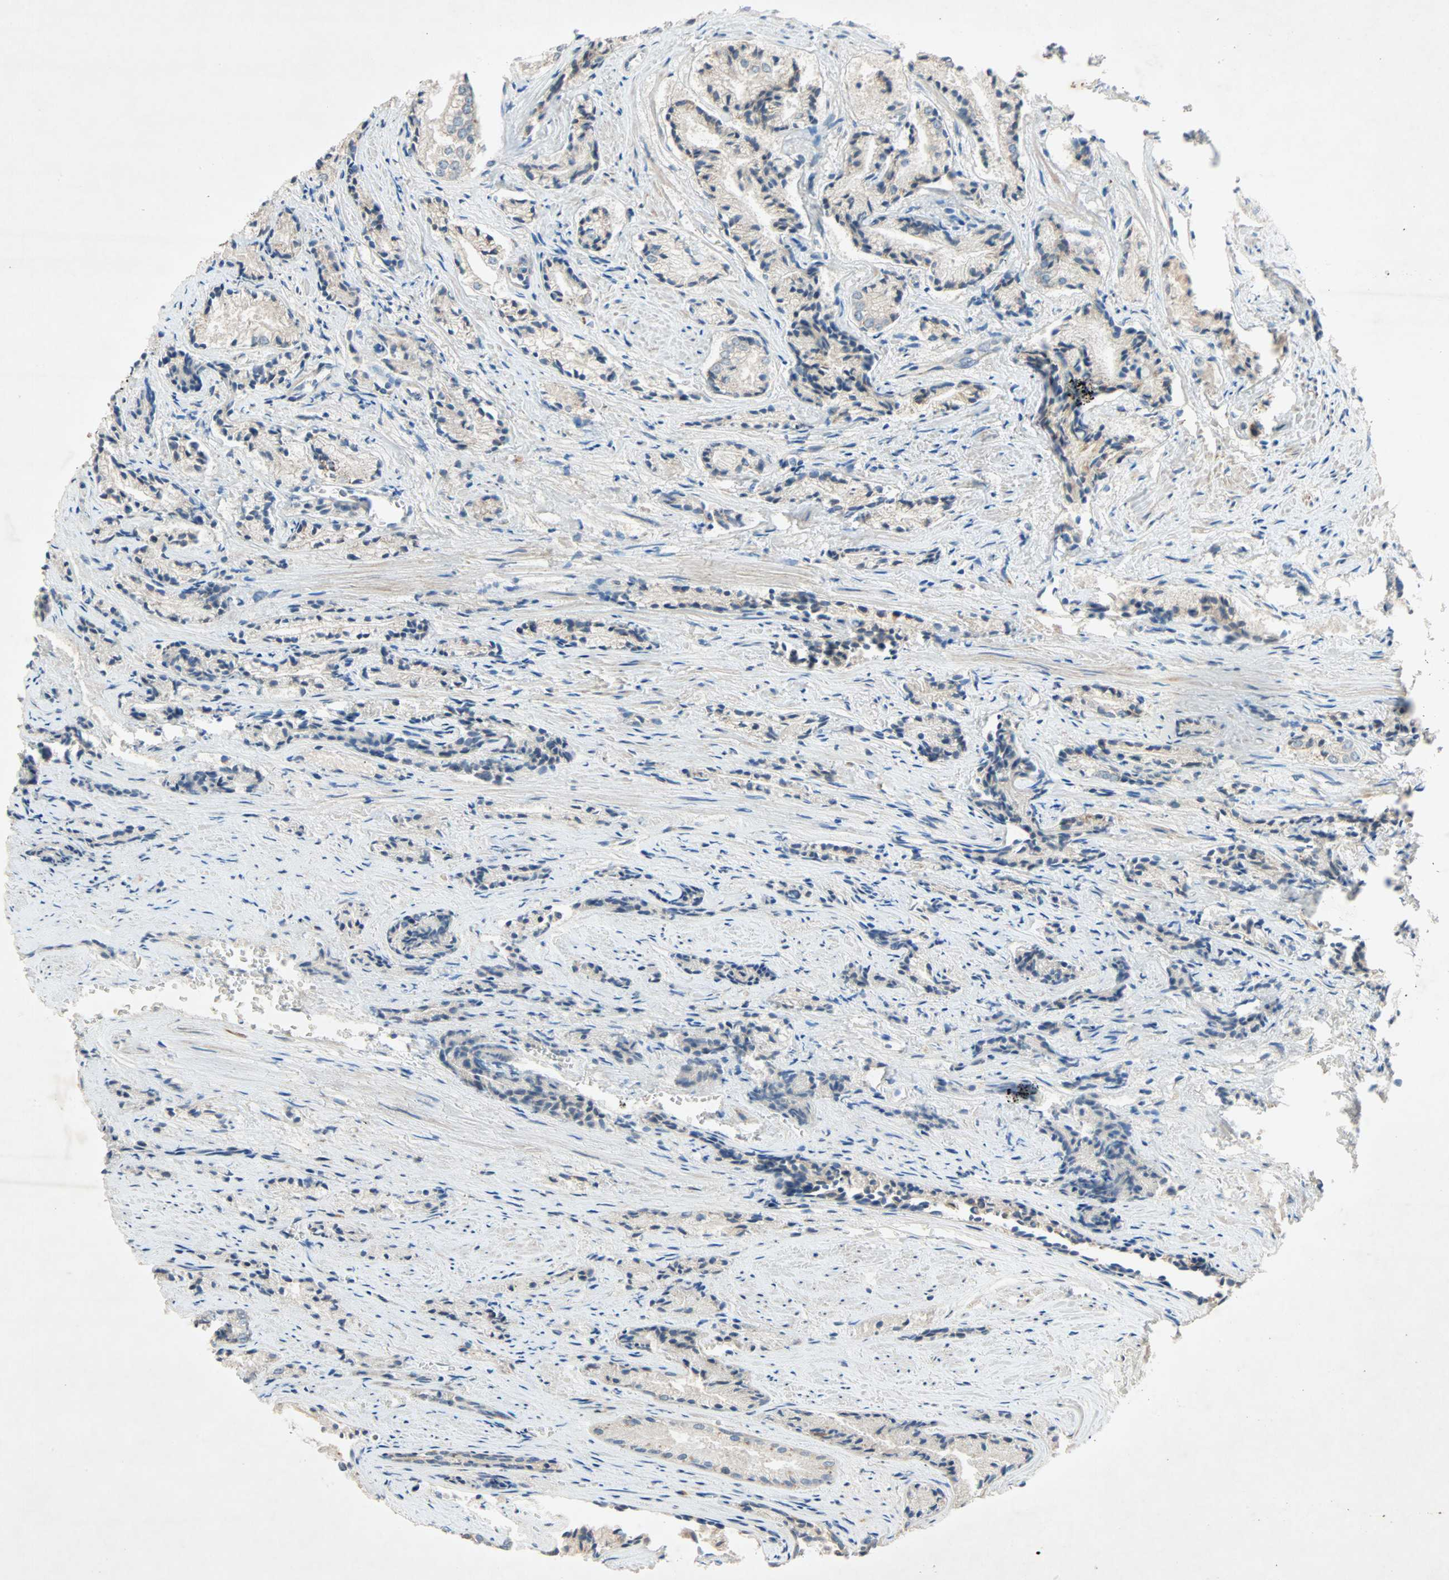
{"staining": {"intensity": "weak", "quantity": ">75%", "location": "cytoplasmic/membranous"}, "tissue": "prostate cancer", "cell_type": "Tumor cells", "image_type": "cancer", "snomed": [{"axis": "morphology", "description": "Adenocarcinoma, Low grade"}, {"axis": "topography", "description": "Prostate"}], "caption": "This histopathology image exhibits prostate cancer (adenocarcinoma (low-grade)) stained with immunohistochemistry to label a protein in brown. The cytoplasmic/membranous of tumor cells show weak positivity for the protein. Nuclei are counter-stained blue.", "gene": "XYLT1", "patient": {"sex": "male", "age": 60}}